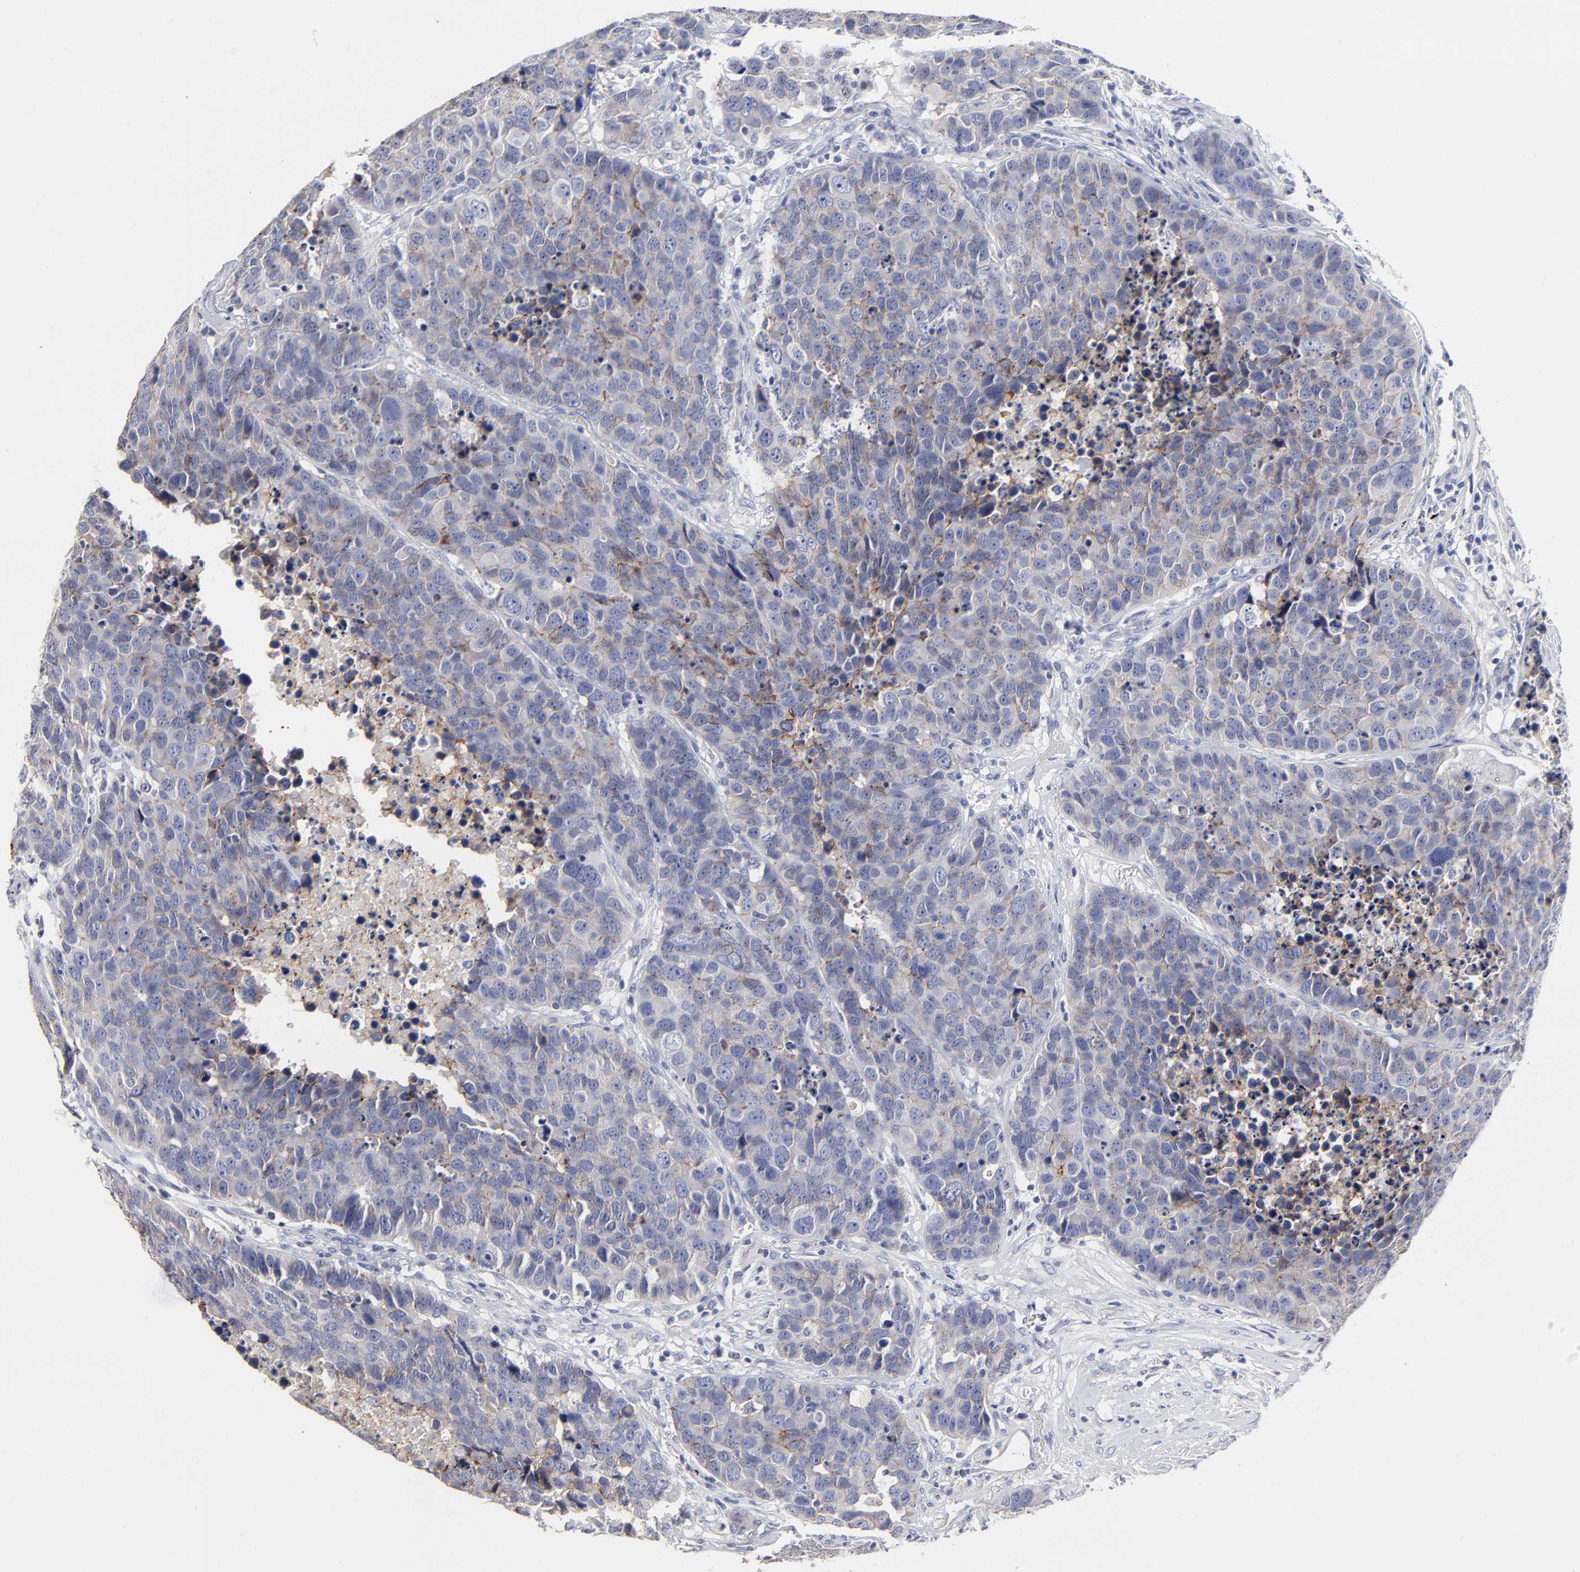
{"staining": {"intensity": "negative", "quantity": "none", "location": "none"}, "tissue": "carcinoid", "cell_type": "Tumor cells", "image_type": "cancer", "snomed": [{"axis": "morphology", "description": "Carcinoid, malignant, NOS"}, {"axis": "topography", "description": "Lung"}], "caption": "Photomicrograph shows no significant protein expression in tumor cells of carcinoid.", "gene": "CXADR", "patient": {"sex": "male", "age": 60}}